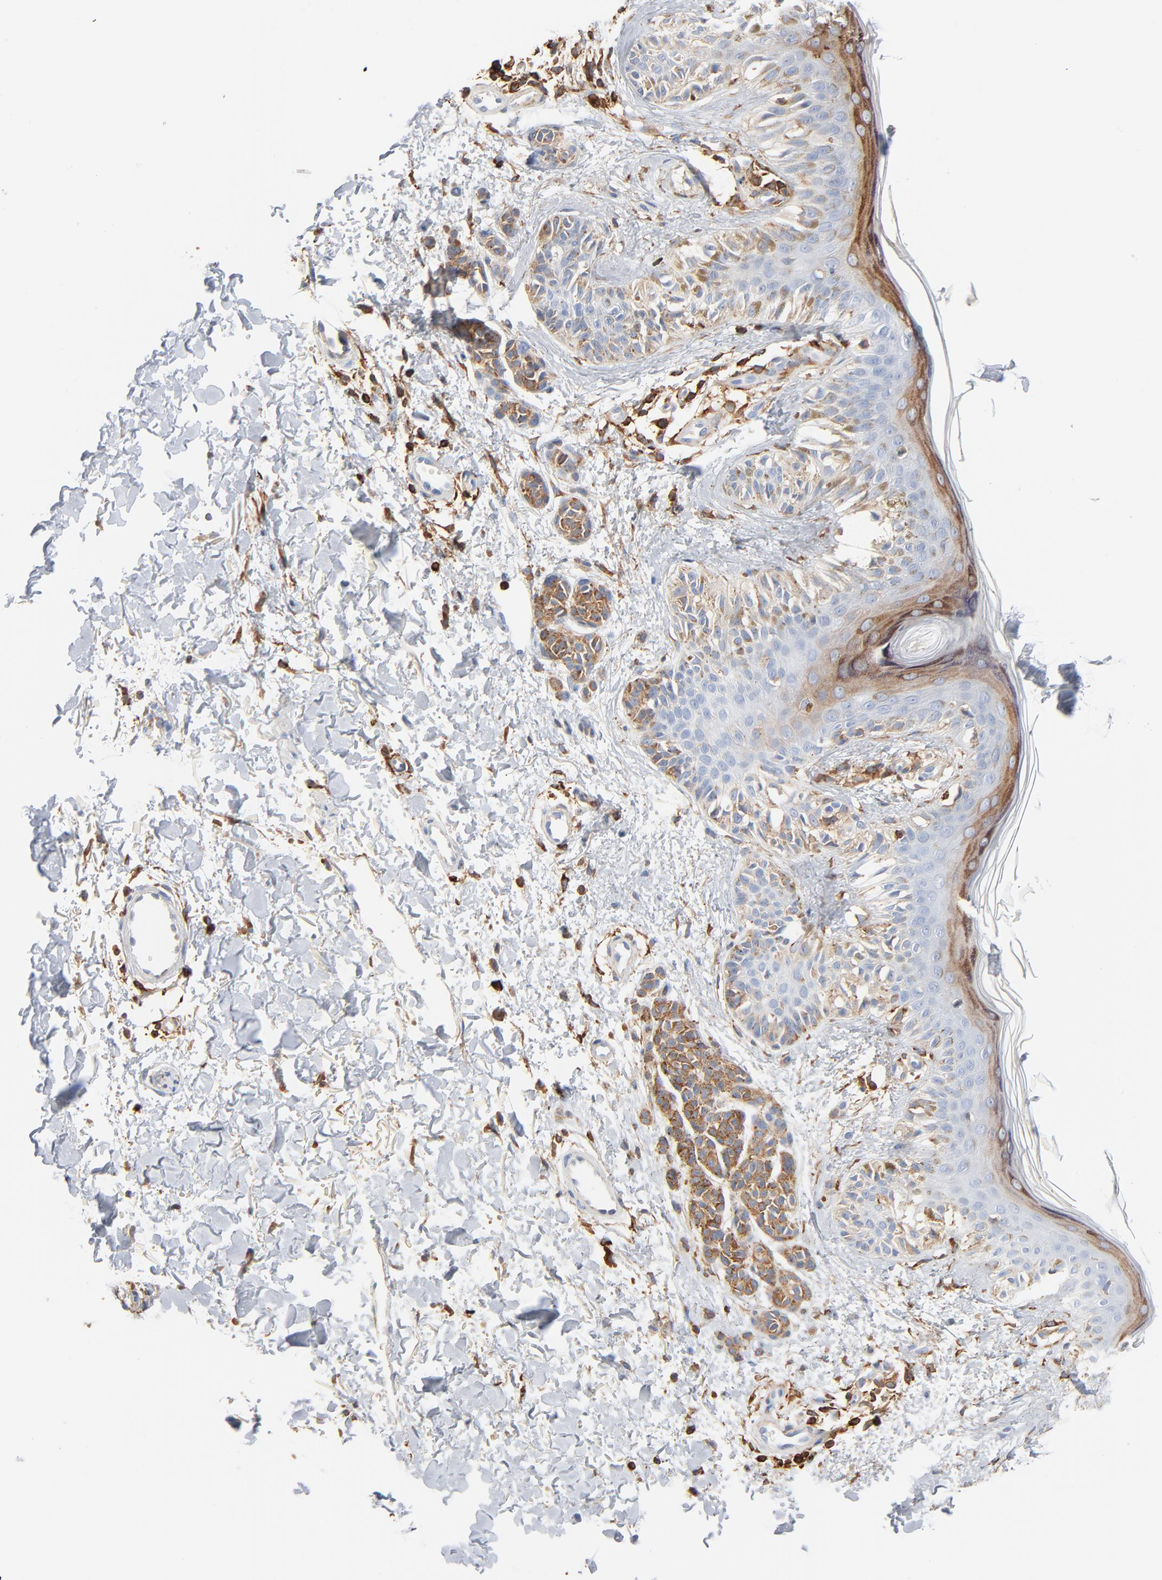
{"staining": {"intensity": "moderate", "quantity": ">75%", "location": "cytoplasmic/membranous"}, "tissue": "melanoma", "cell_type": "Tumor cells", "image_type": "cancer", "snomed": [{"axis": "morphology", "description": "Normal tissue, NOS"}, {"axis": "morphology", "description": "Malignant melanoma, NOS"}, {"axis": "topography", "description": "Skin"}], "caption": "Protein staining of malignant melanoma tissue reveals moderate cytoplasmic/membranous positivity in about >75% of tumor cells.", "gene": "SH3KBP1", "patient": {"sex": "male", "age": 83}}